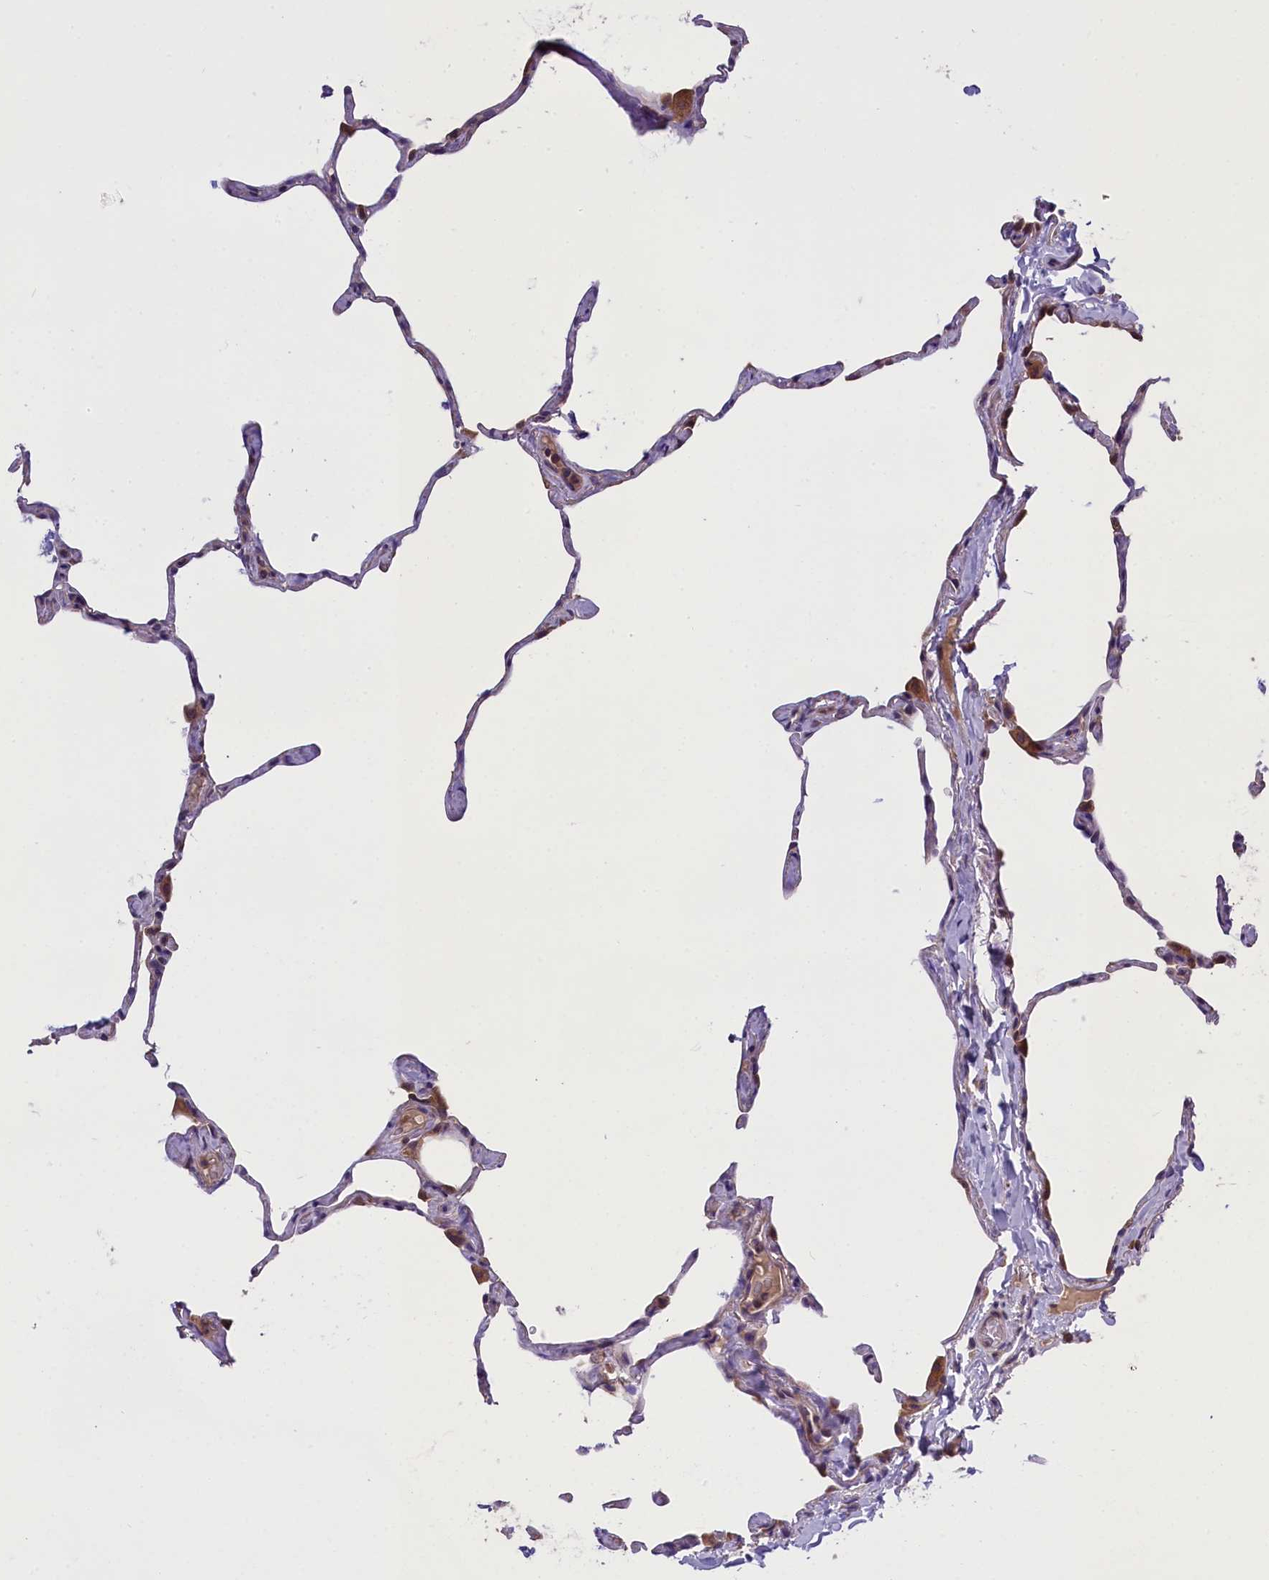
{"staining": {"intensity": "weak", "quantity": "<25%", "location": "cytoplasmic/membranous"}, "tissue": "lung", "cell_type": "Alveolar cells", "image_type": "normal", "snomed": [{"axis": "morphology", "description": "Normal tissue, NOS"}, {"axis": "topography", "description": "Lung"}], "caption": "High magnification brightfield microscopy of benign lung stained with DAB (brown) and counterstained with hematoxylin (blue): alveolar cells show no significant expression.", "gene": "ABCC10", "patient": {"sex": "male", "age": 65}}